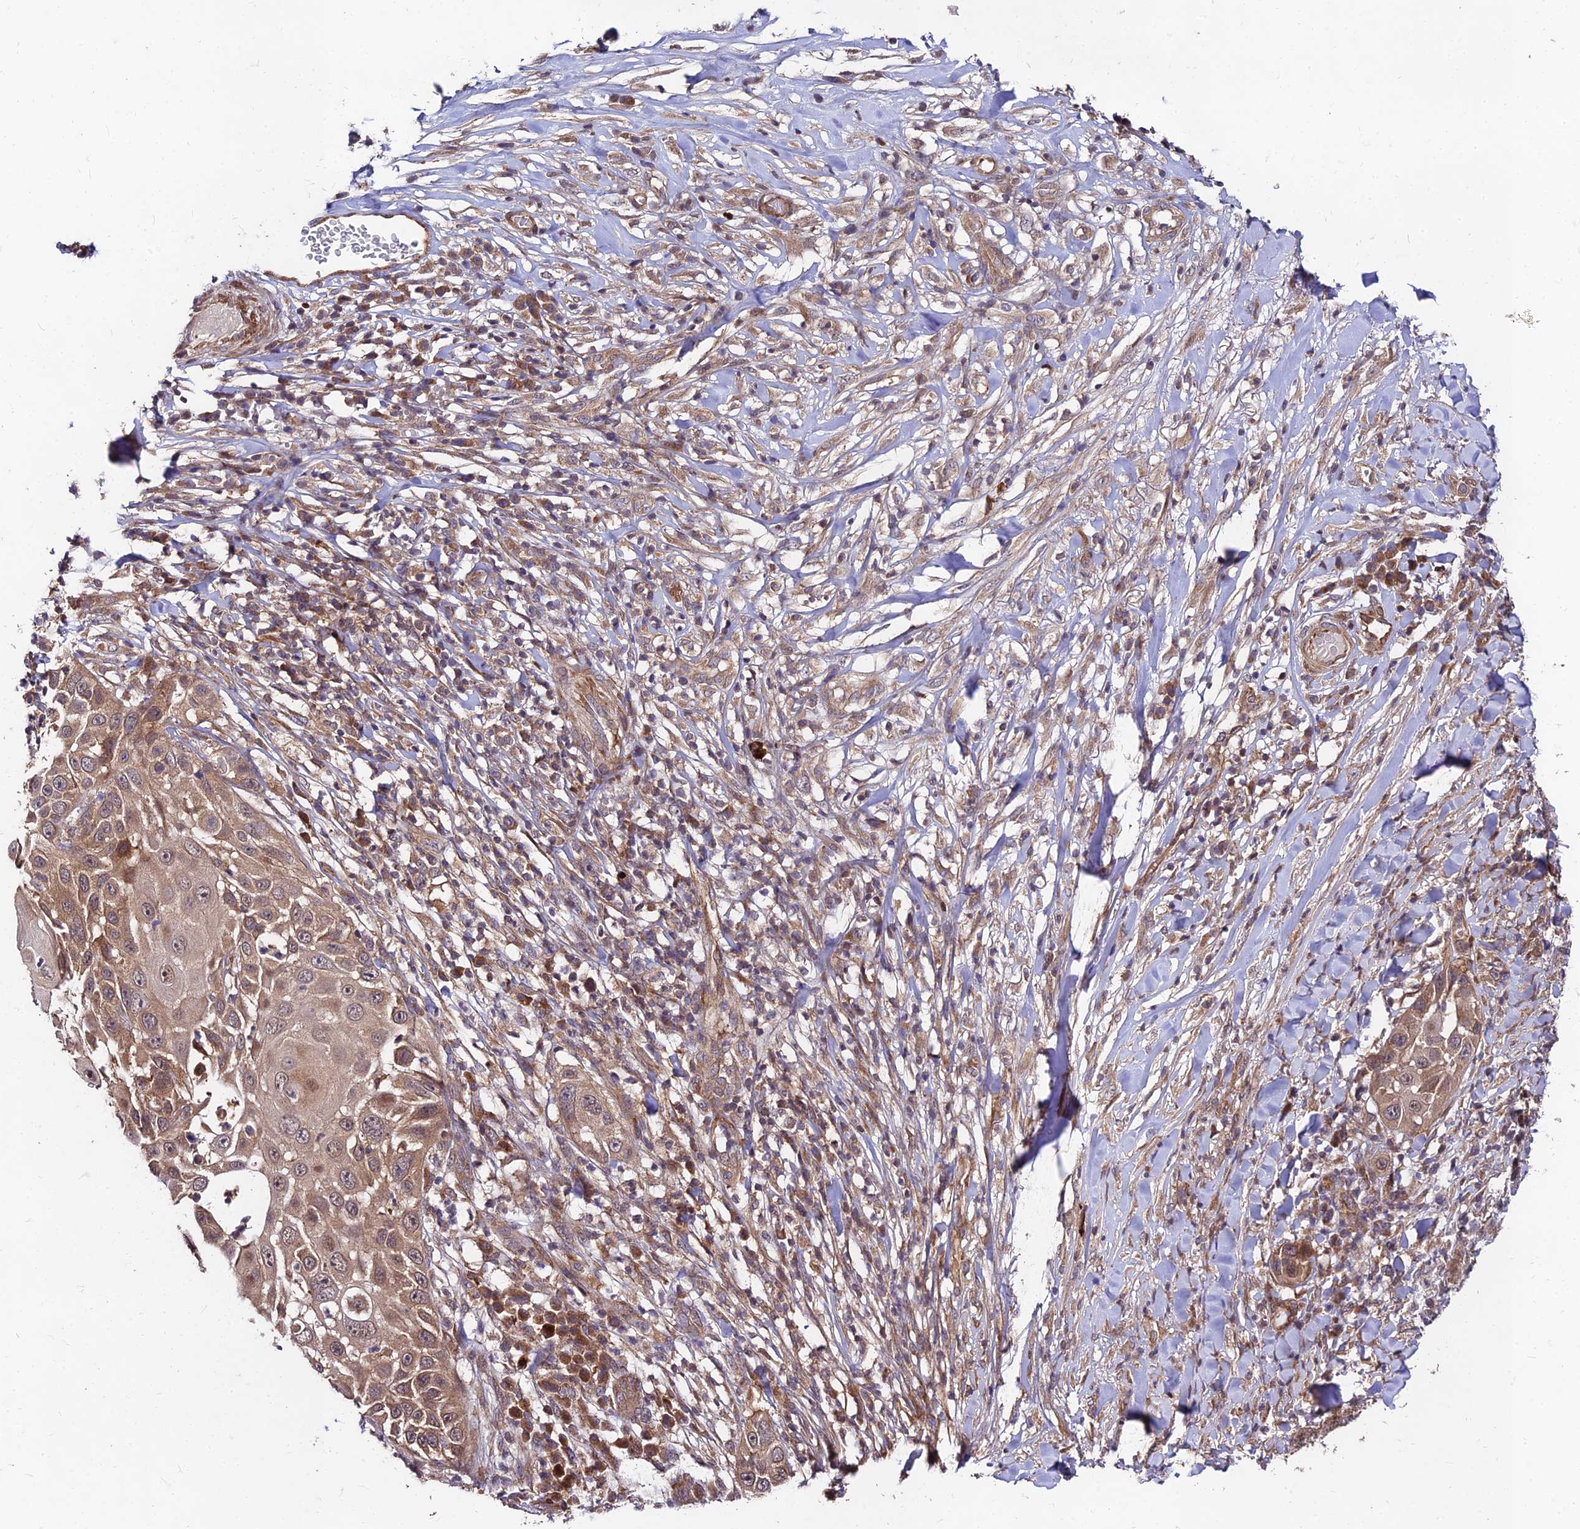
{"staining": {"intensity": "moderate", "quantity": ">75%", "location": "cytoplasmic/membranous,nuclear"}, "tissue": "skin cancer", "cell_type": "Tumor cells", "image_type": "cancer", "snomed": [{"axis": "morphology", "description": "Squamous cell carcinoma, NOS"}, {"axis": "topography", "description": "Skin"}], "caption": "Squamous cell carcinoma (skin) stained for a protein shows moderate cytoplasmic/membranous and nuclear positivity in tumor cells. The staining was performed using DAB (3,3'-diaminobenzidine), with brown indicating positive protein expression. Nuclei are stained blue with hematoxylin.", "gene": "MKKS", "patient": {"sex": "female", "age": 44}}